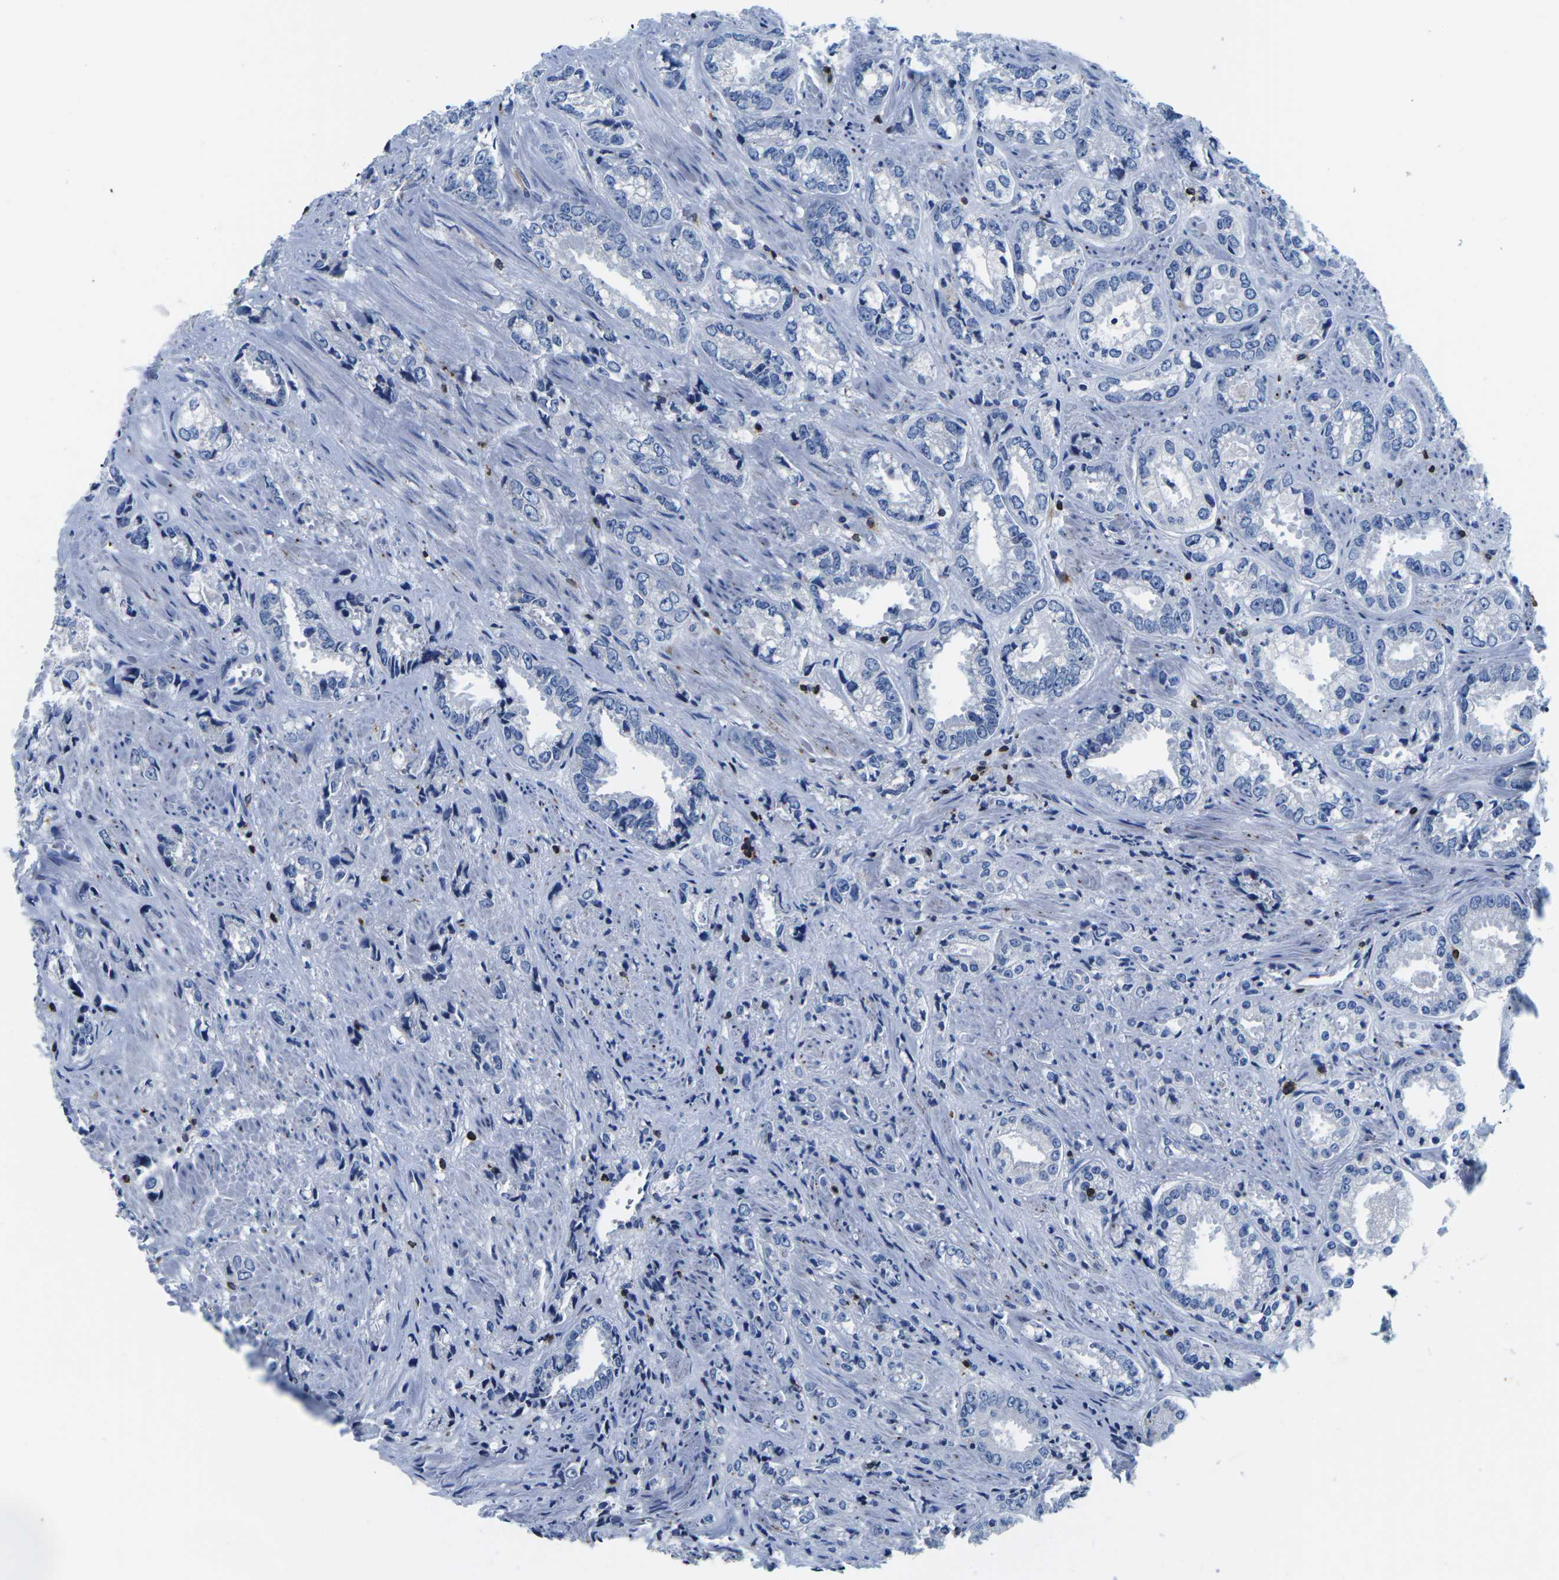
{"staining": {"intensity": "negative", "quantity": "none", "location": "none"}, "tissue": "prostate cancer", "cell_type": "Tumor cells", "image_type": "cancer", "snomed": [{"axis": "morphology", "description": "Adenocarcinoma, High grade"}, {"axis": "topography", "description": "Prostate"}], "caption": "Immunohistochemical staining of human high-grade adenocarcinoma (prostate) displays no significant expression in tumor cells.", "gene": "CTSW", "patient": {"sex": "male", "age": 61}}